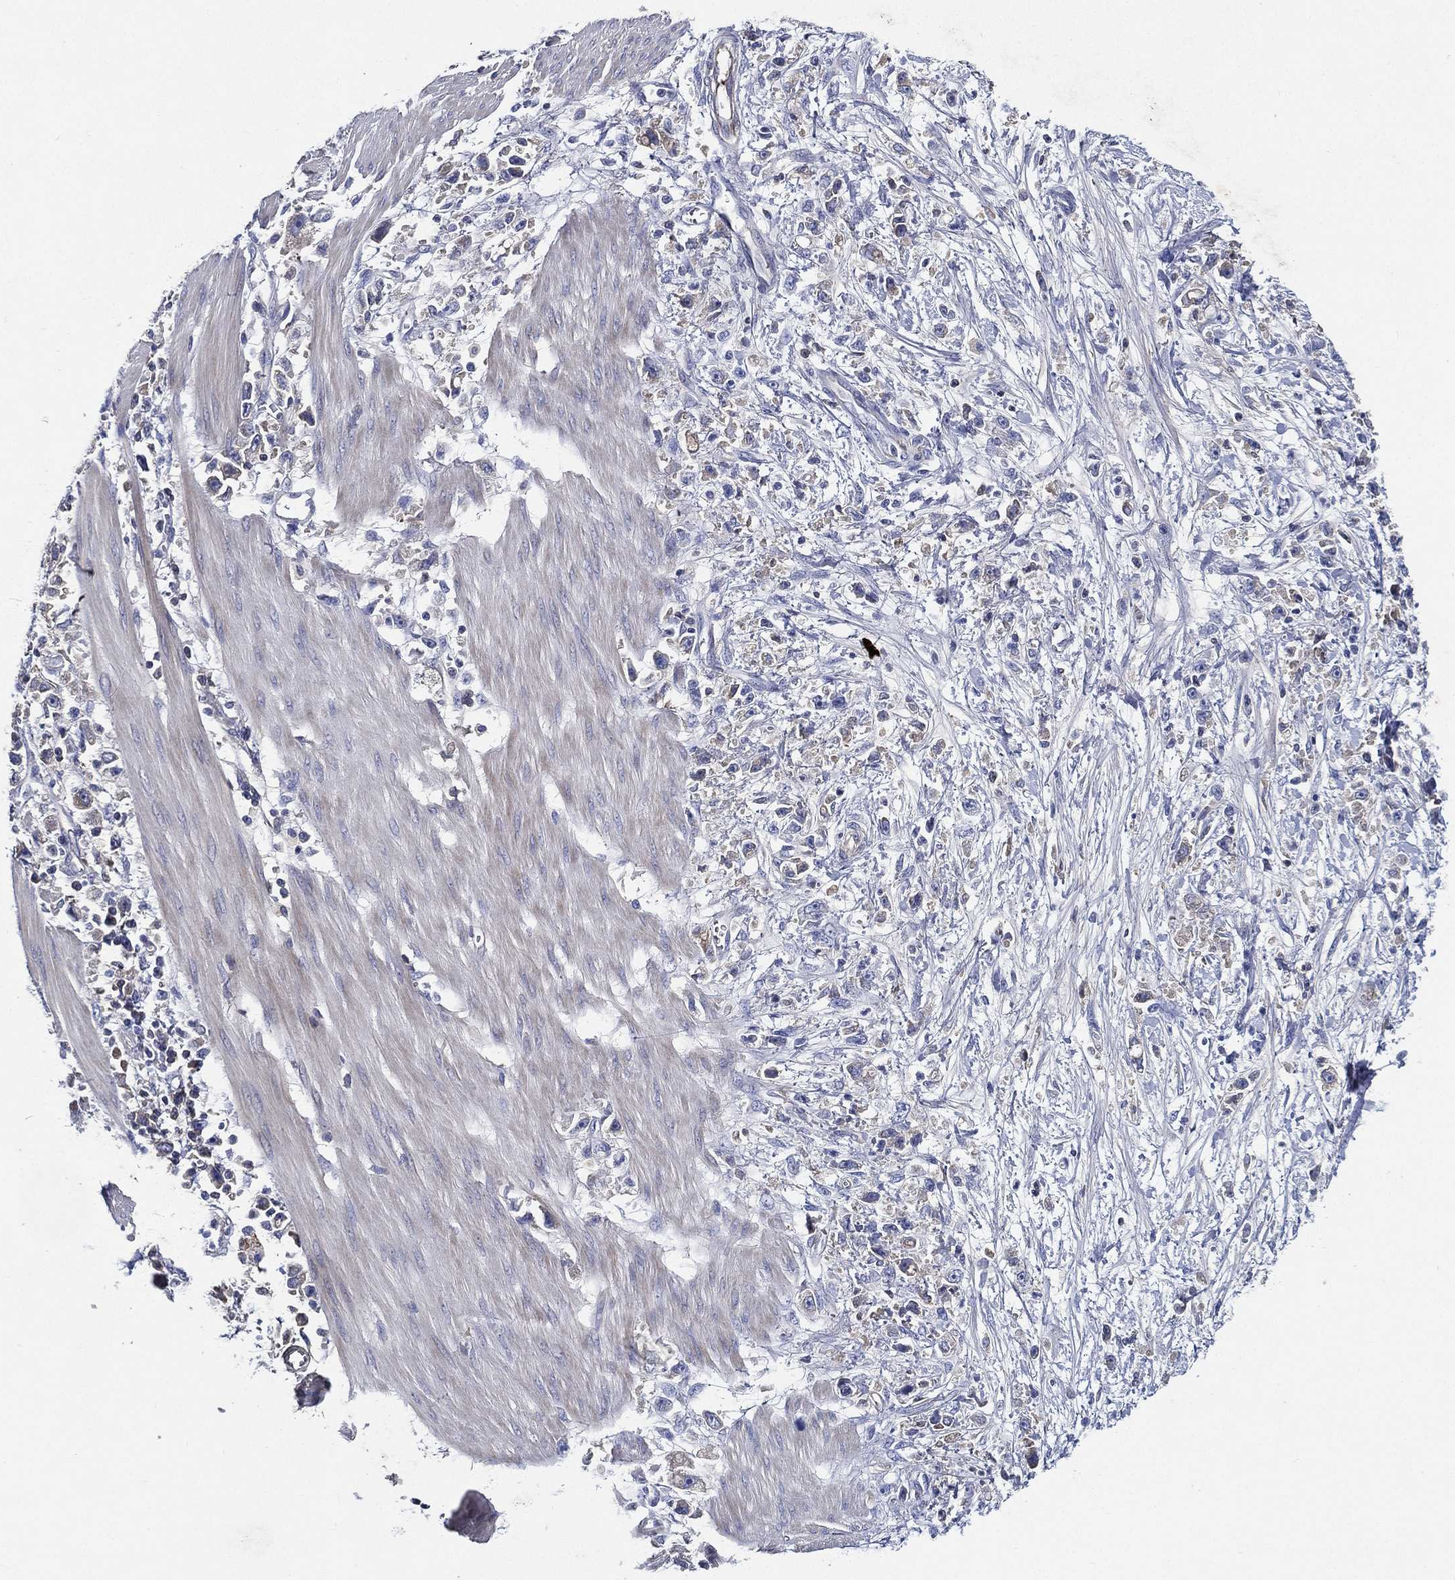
{"staining": {"intensity": "negative", "quantity": "none", "location": "none"}, "tissue": "stomach cancer", "cell_type": "Tumor cells", "image_type": "cancer", "snomed": [{"axis": "morphology", "description": "Adenocarcinoma, NOS"}, {"axis": "topography", "description": "Stomach"}], "caption": "The immunohistochemistry histopathology image has no significant positivity in tumor cells of stomach adenocarcinoma tissue.", "gene": "TMPRSS11D", "patient": {"sex": "female", "age": 59}}